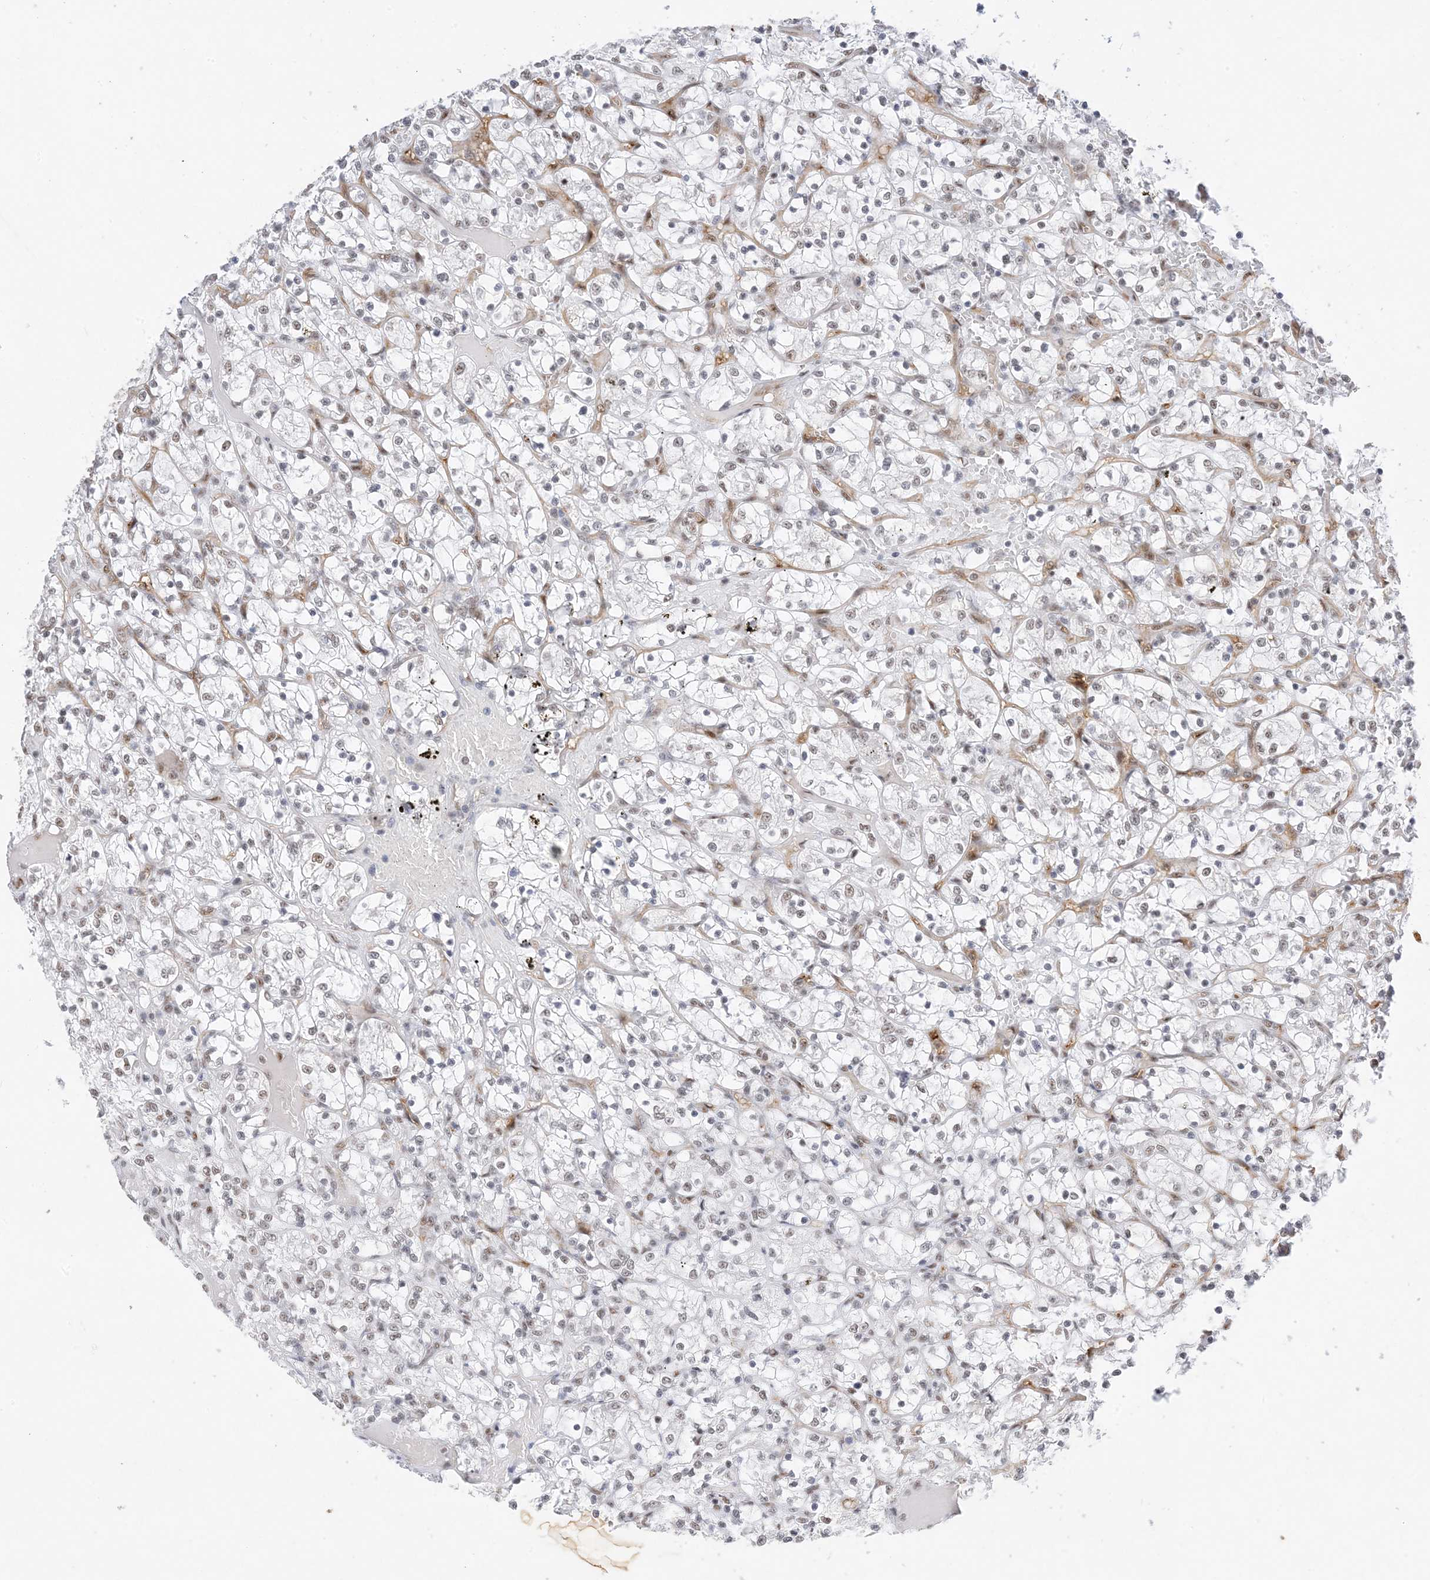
{"staining": {"intensity": "weak", "quantity": "<25%", "location": "nuclear"}, "tissue": "renal cancer", "cell_type": "Tumor cells", "image_type": "cancer", "snomed": [{"axis": "morphology", "description": "Adenocarcinoma, NOS"}, {"axis": "topography", "description": "Kidney"}], "caption": "This is an immunohistochemistry (IHC) image of renal adenocarcinoma. There is no positivity in tumor cells.", "gene": "SF3A3", "patient": {"sex": "female", "age": 69}}